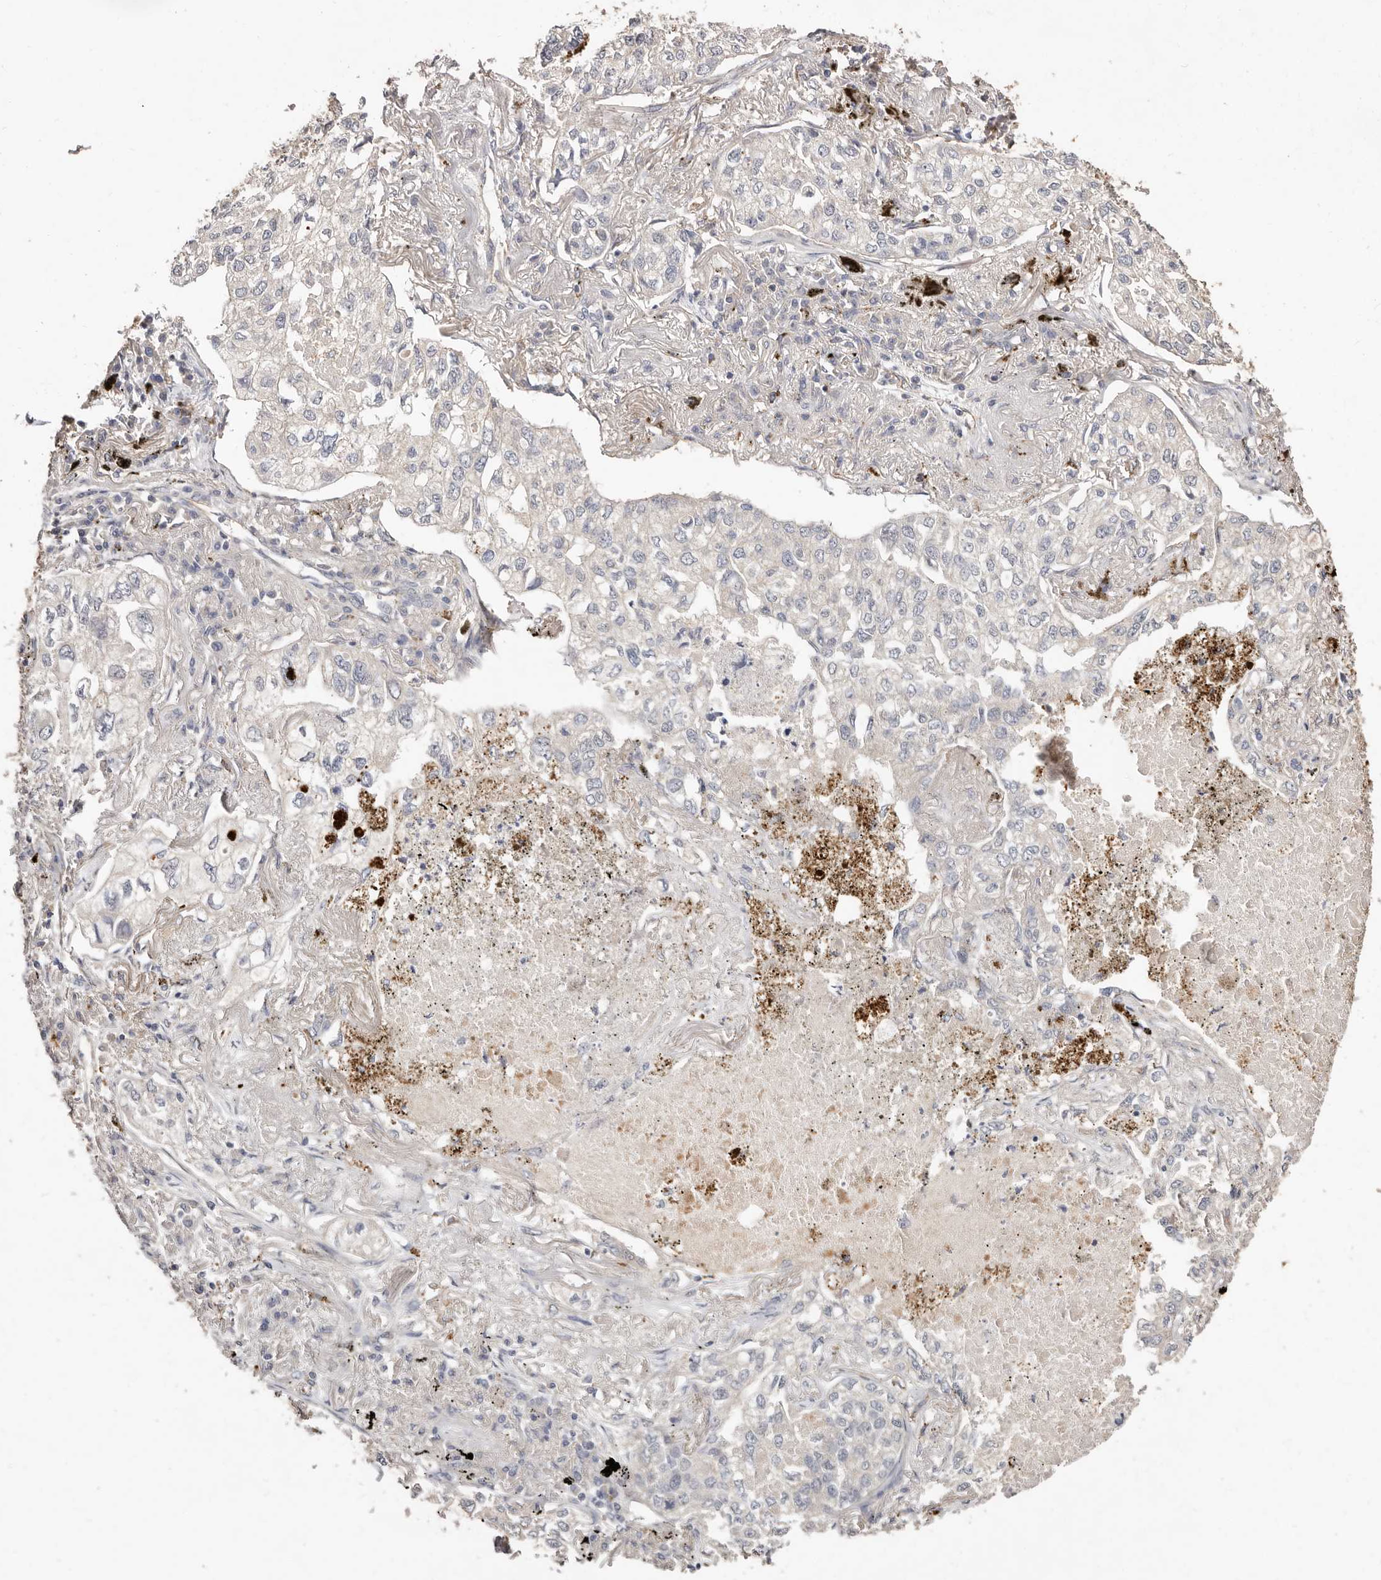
{"staining": {"intensity": "negative", "quantity": "none", "location": "none"}, "tissue": "lung cancer", "cell_type": "Tumor cells", "image_type": "cancer", "snomed": [{"axis": "morphology", "description": "Adenocarcinoma, NOS"}, {"axis": "topography", "description": "Lung"}], "caption": "IHC of human lung cancer (adenocarcinoma) exhibits no staining in tumor cells. Brightfield microscopy of immunohistochemistry stained with DAB (3,3'-diaminobenzidine) (brown) and hematoxylin (blue), captured at high magnification.", "gene": "THBS3", "patient": {"sex": "male", "age": 65}}